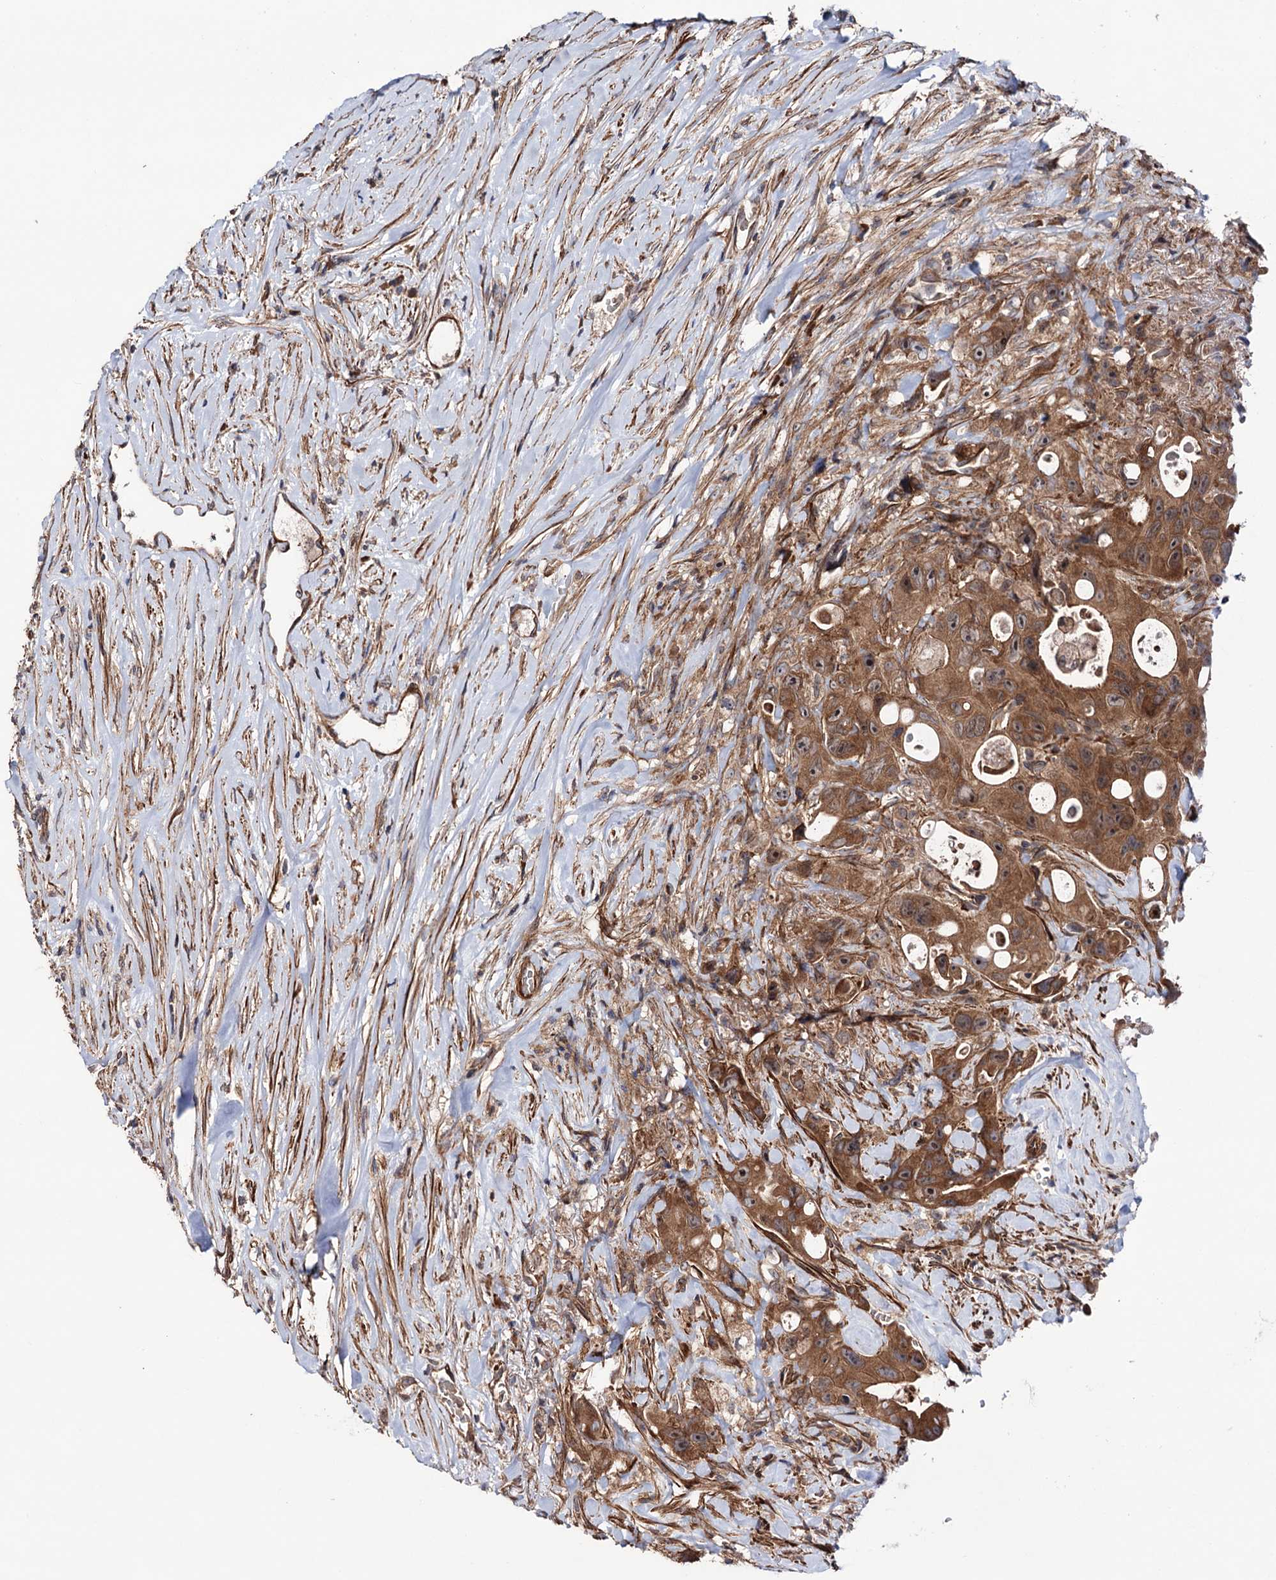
{"staining": {"intensity": "moderate", "quantity": ">75%", "location": "cytoplasmic/membranous"}, "tissue": "colorectal cancer", "cell_type": "Tumor cells", "image_type": "cancer", "snomed": [{"axis": "morphology", "description": "Adenocarcinoma, NOS"}, {"axis": "topography", "description": "Colon"}], "caption": "This is a histology image of immunohistochemistry (IHC) staining of colorectal cancer (adenocarcinoma), which shows moderate staining in the cytoplasmic/membranous of tumor cells.", "gene": "FERMT2", "patient": {"sex": "female", "age": 46}}